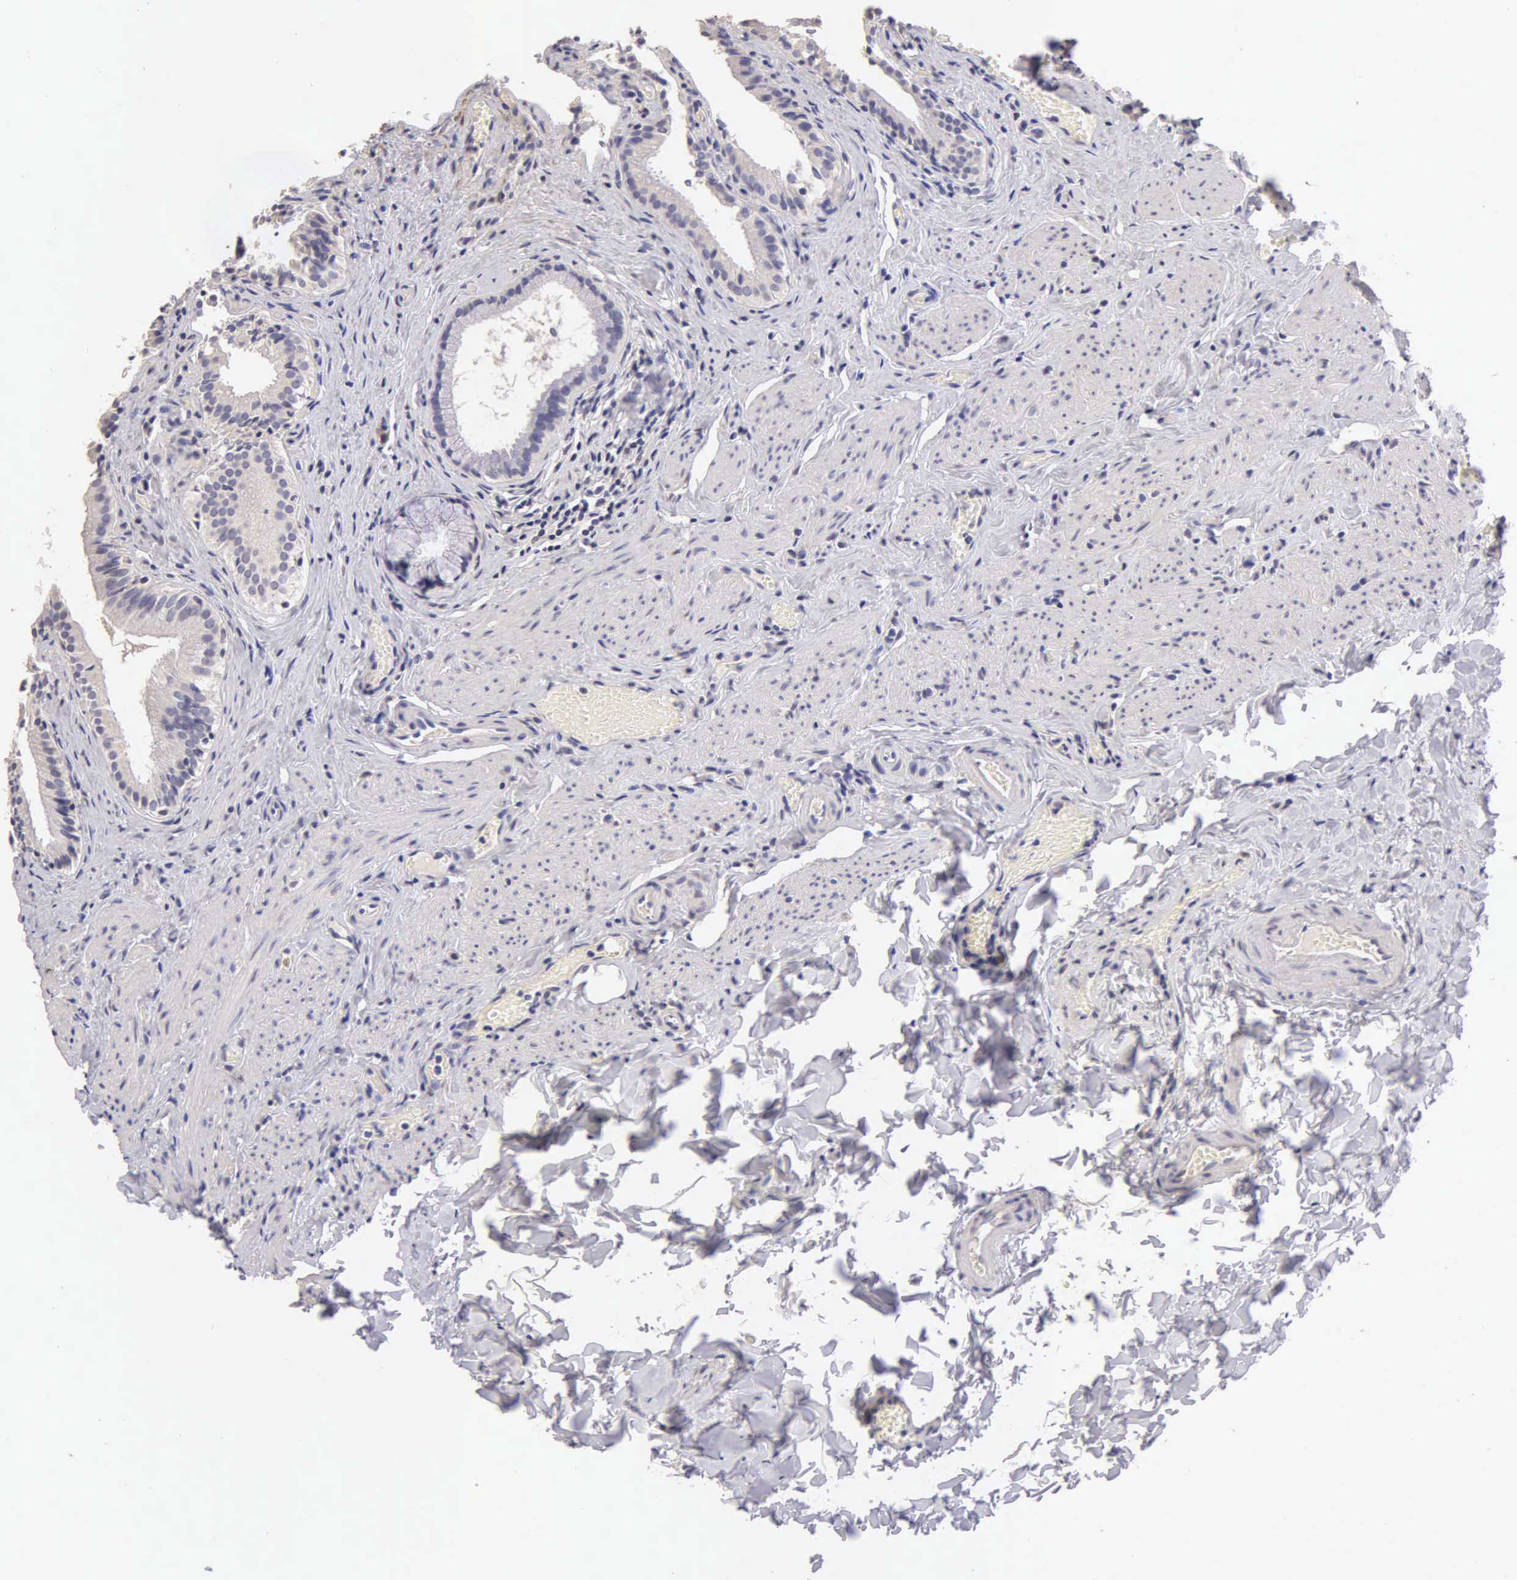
{"staining": {"intensity": "negative", "quantity": "none", "location": "none"}, "tissue": "gallbladder", "cell_type": "Glandular cells", "image_type": "normal", "snomed": [{"axis": "morphology", "description": "Normal tissue, NOS"}, {"axis": "topography", "description": "Gallbladder"}], "caption": "A high-resolution histopathology image shows immunohistochemistry staining of benign gallbladder, which demonstrates no significant positivity in glandular cells. (IHC, brightfield microscopy, high magnification).", "gene": "ESR1", "patient": {"sex": "female", "age": 44}}